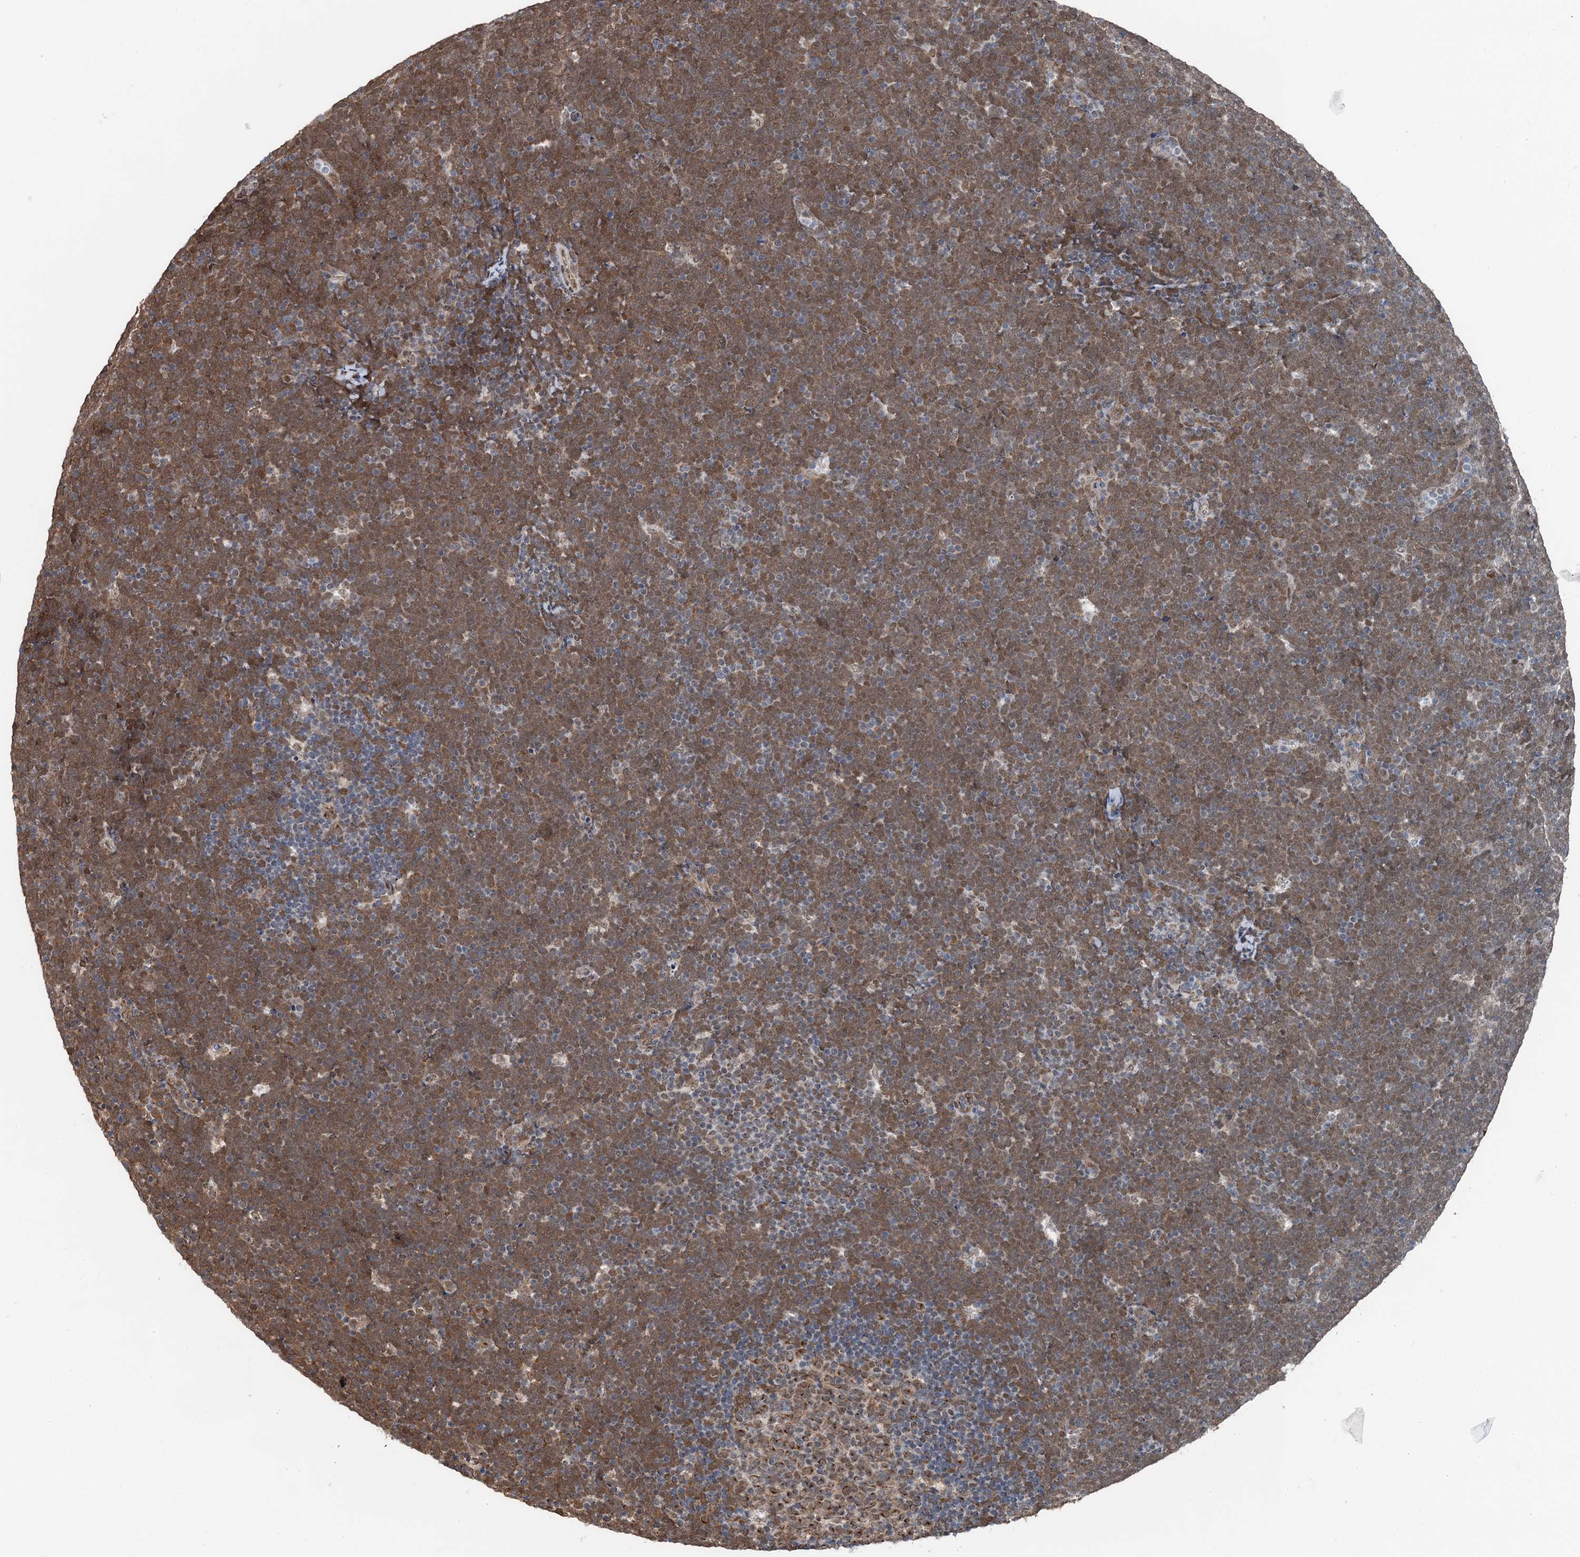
{"staining": {"intensity": "moderate", "quantity": ">75%", "location": "cytoplasmic/membranous,nuclear"}, "tissue": "lymphoma", "cell_type": "Tumor cells", "image_type": "cancer", "snomed": [{"axis": "morphology", "description": "Malignant lymphoma, non-Hodgkin's type, High grade"}, {"axis": "topography", "description": "Lymph node"}], "caption": "IHC photomicrograph of neoplastic tissue: human lymphoma stained using IHC shows medium levels of moderate protein expression localized specifically in the cytoplasmic/membranous and nuclear of tumor cells, appearing as a cytoplasmic/membranous and nuclear brown color.", "gene": "CFDP1", "patient": {"sex": "male", "age": 13}}